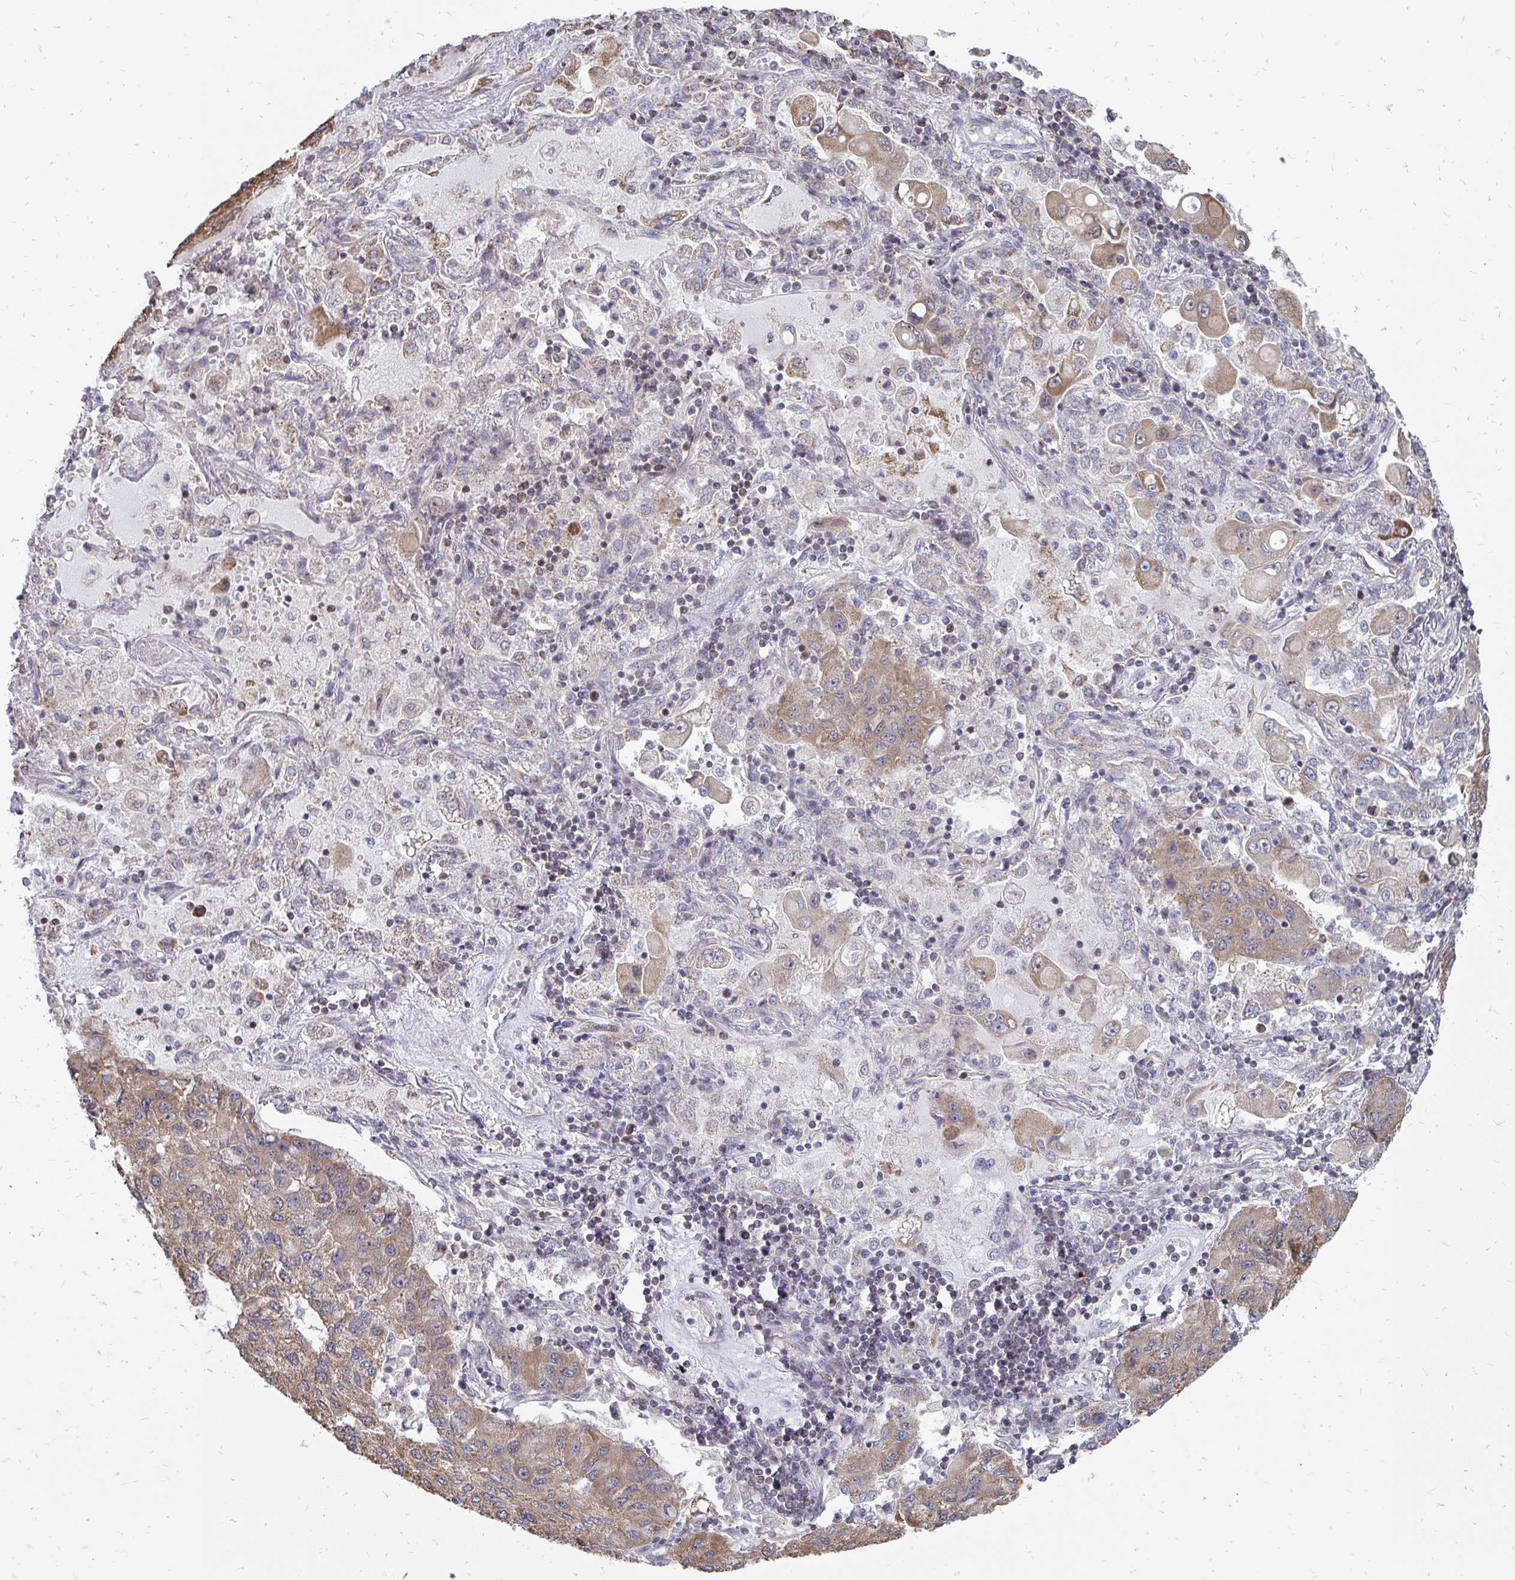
{"staining": {"intensity": "moderate", "quantity": ">75%", "location": "cytoplasmic/membranous"}, "tissue": "lung cancer", "cell_type": "Tumor cells", "image_type": "cancer", "snomed": [{"axis": "morphology", "description": "Squamous cell carcinoma, NOS"}, {"axis": "topography", "description": "Lung"}], "caption": "Squamous cell carcinoma (lung) stained with DAB (3,3'-diaminobenzidine) immunohistochemistry demonstrates medium levels of moderate cytoplasmic/membranous positivity in about >75% of tumor cells.", "gene": "DNAJA2", "patient": {"sex": "male", "age": 74}}